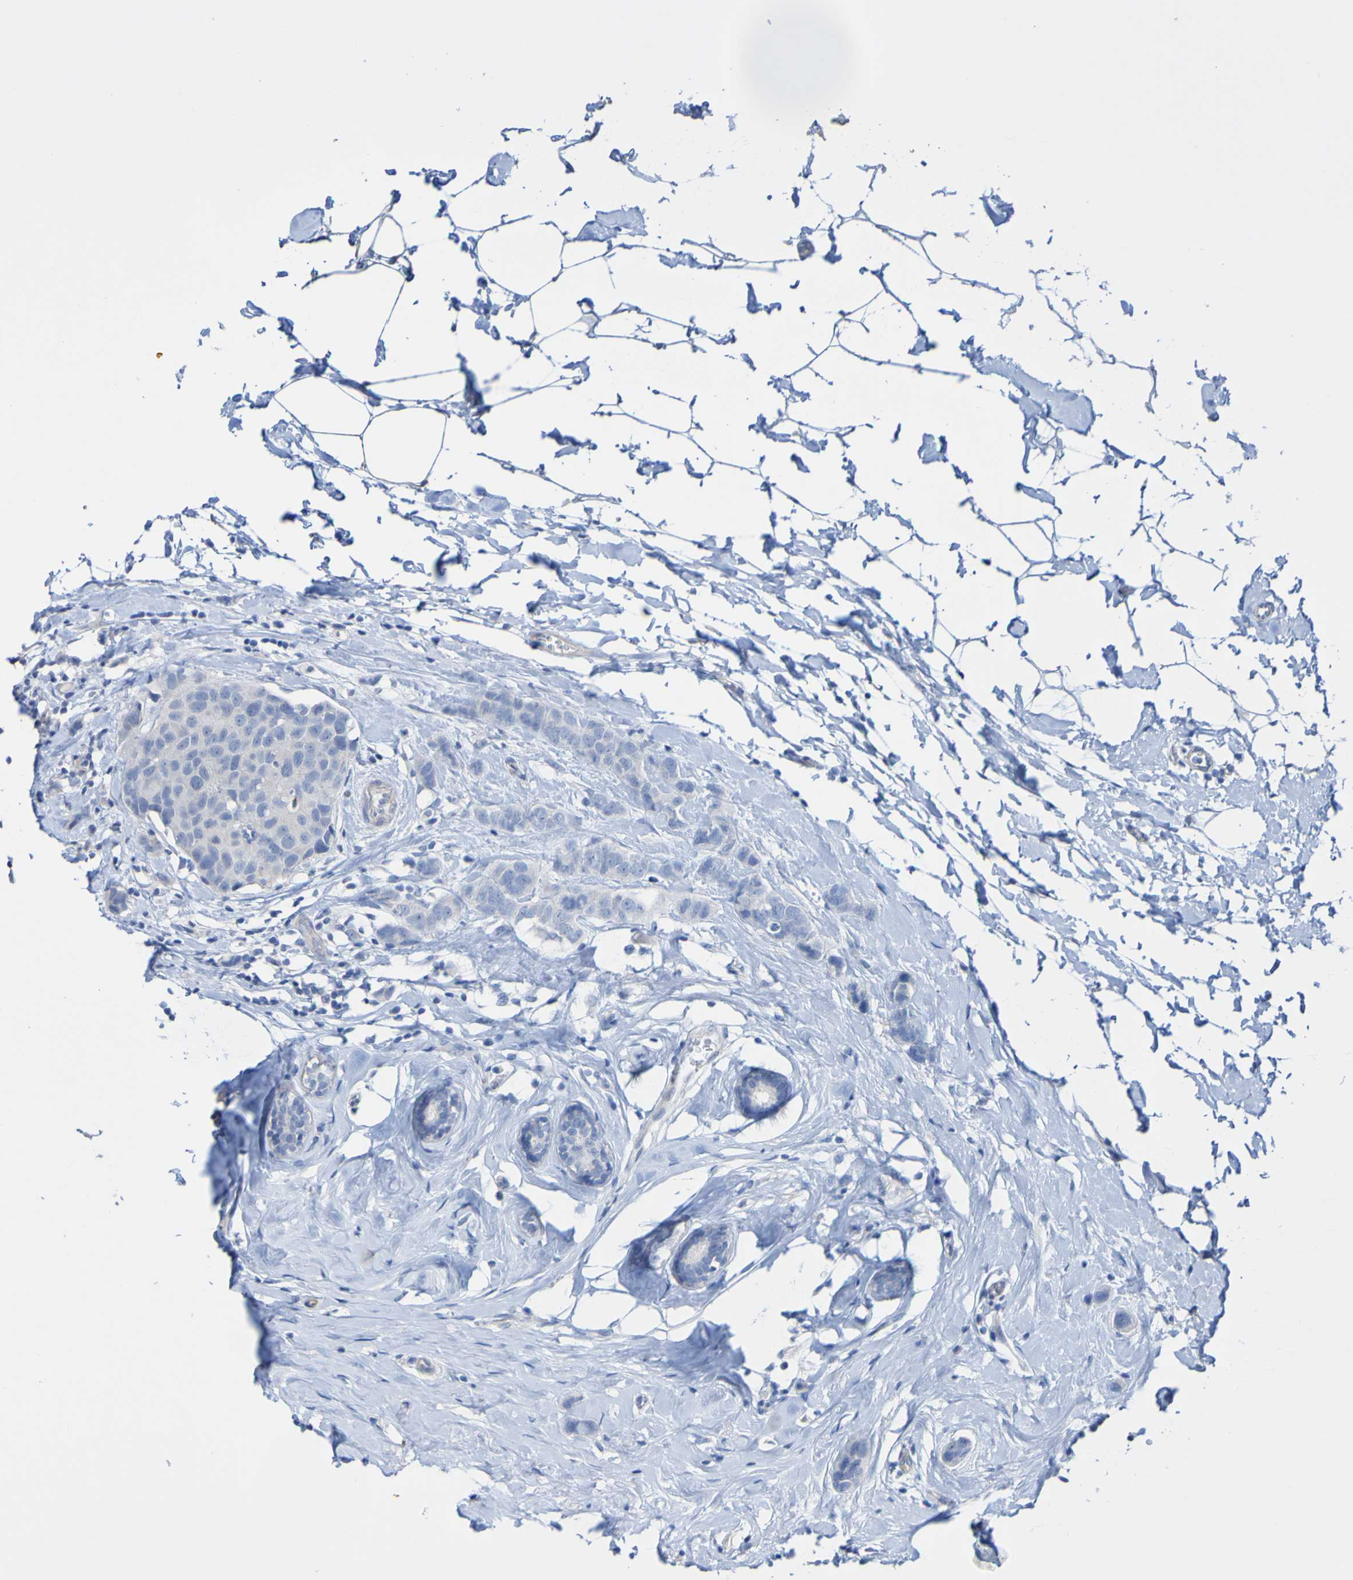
{"staining": {"intensity": "negative", "quantity": "none", "location": "none"}, "tissue": "breast cancer", "cell_type": "Tumor cells", "image_type": "cancer", "snomed": [{"axis": "morphology", "description": "Normal tissue, NOS"}, {"axis": "morphology", "description": "Duct carcinoma"}, {"axis": "topography", "description": "Breast"}], "caption": "IHC histopathology image of human breast invasive ductal carcinoma stained for a protein (brown), which displays no positivity in tumor cells.", "gene": "ACMSD", "patient": {"sex": "female", "age": 50}}